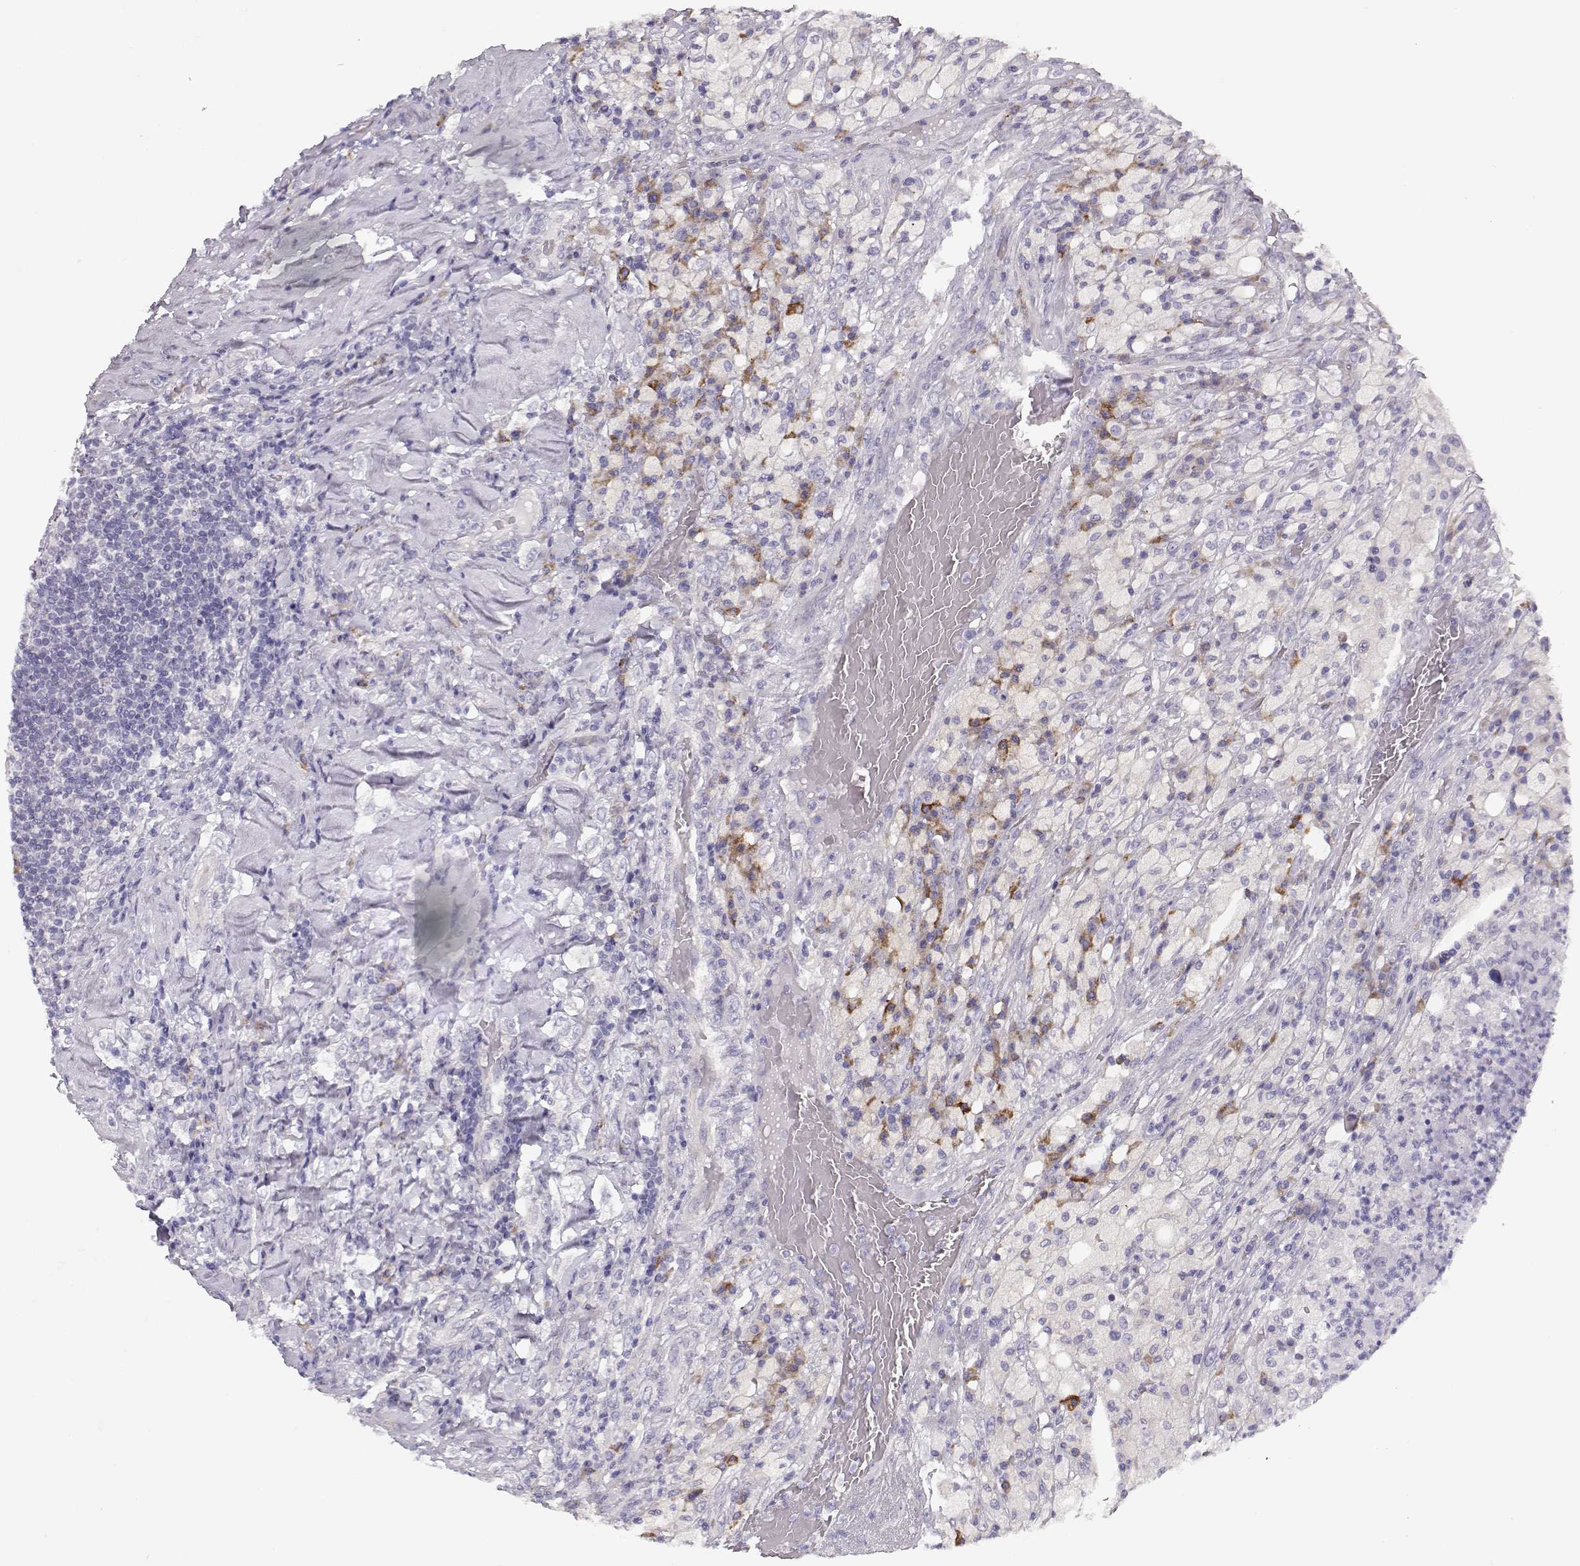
{"staining": {"intensity": "negative", "quantity": "none", "location": "none"}, "tissue": "testis cancer", "cell_type": "Tumor cells", "image_type": "cancer", "snomed": [{"axis": "morphology", "description": "Necrosis, NOS"}, {"axis": "morphology", "description": "Carcinoma, Embryonal, NOS"}, {"axis": "topography", "description": "Testis"}], "caption": "High magnification brightfield microscopy of testis embryonal carcinoma stained with DAB (brown) and counterstained with hematoxylin (blue): tumor cells show no significant expression.", "gene": "TTC26", "patient": {"sex": "male", "age": 19}}